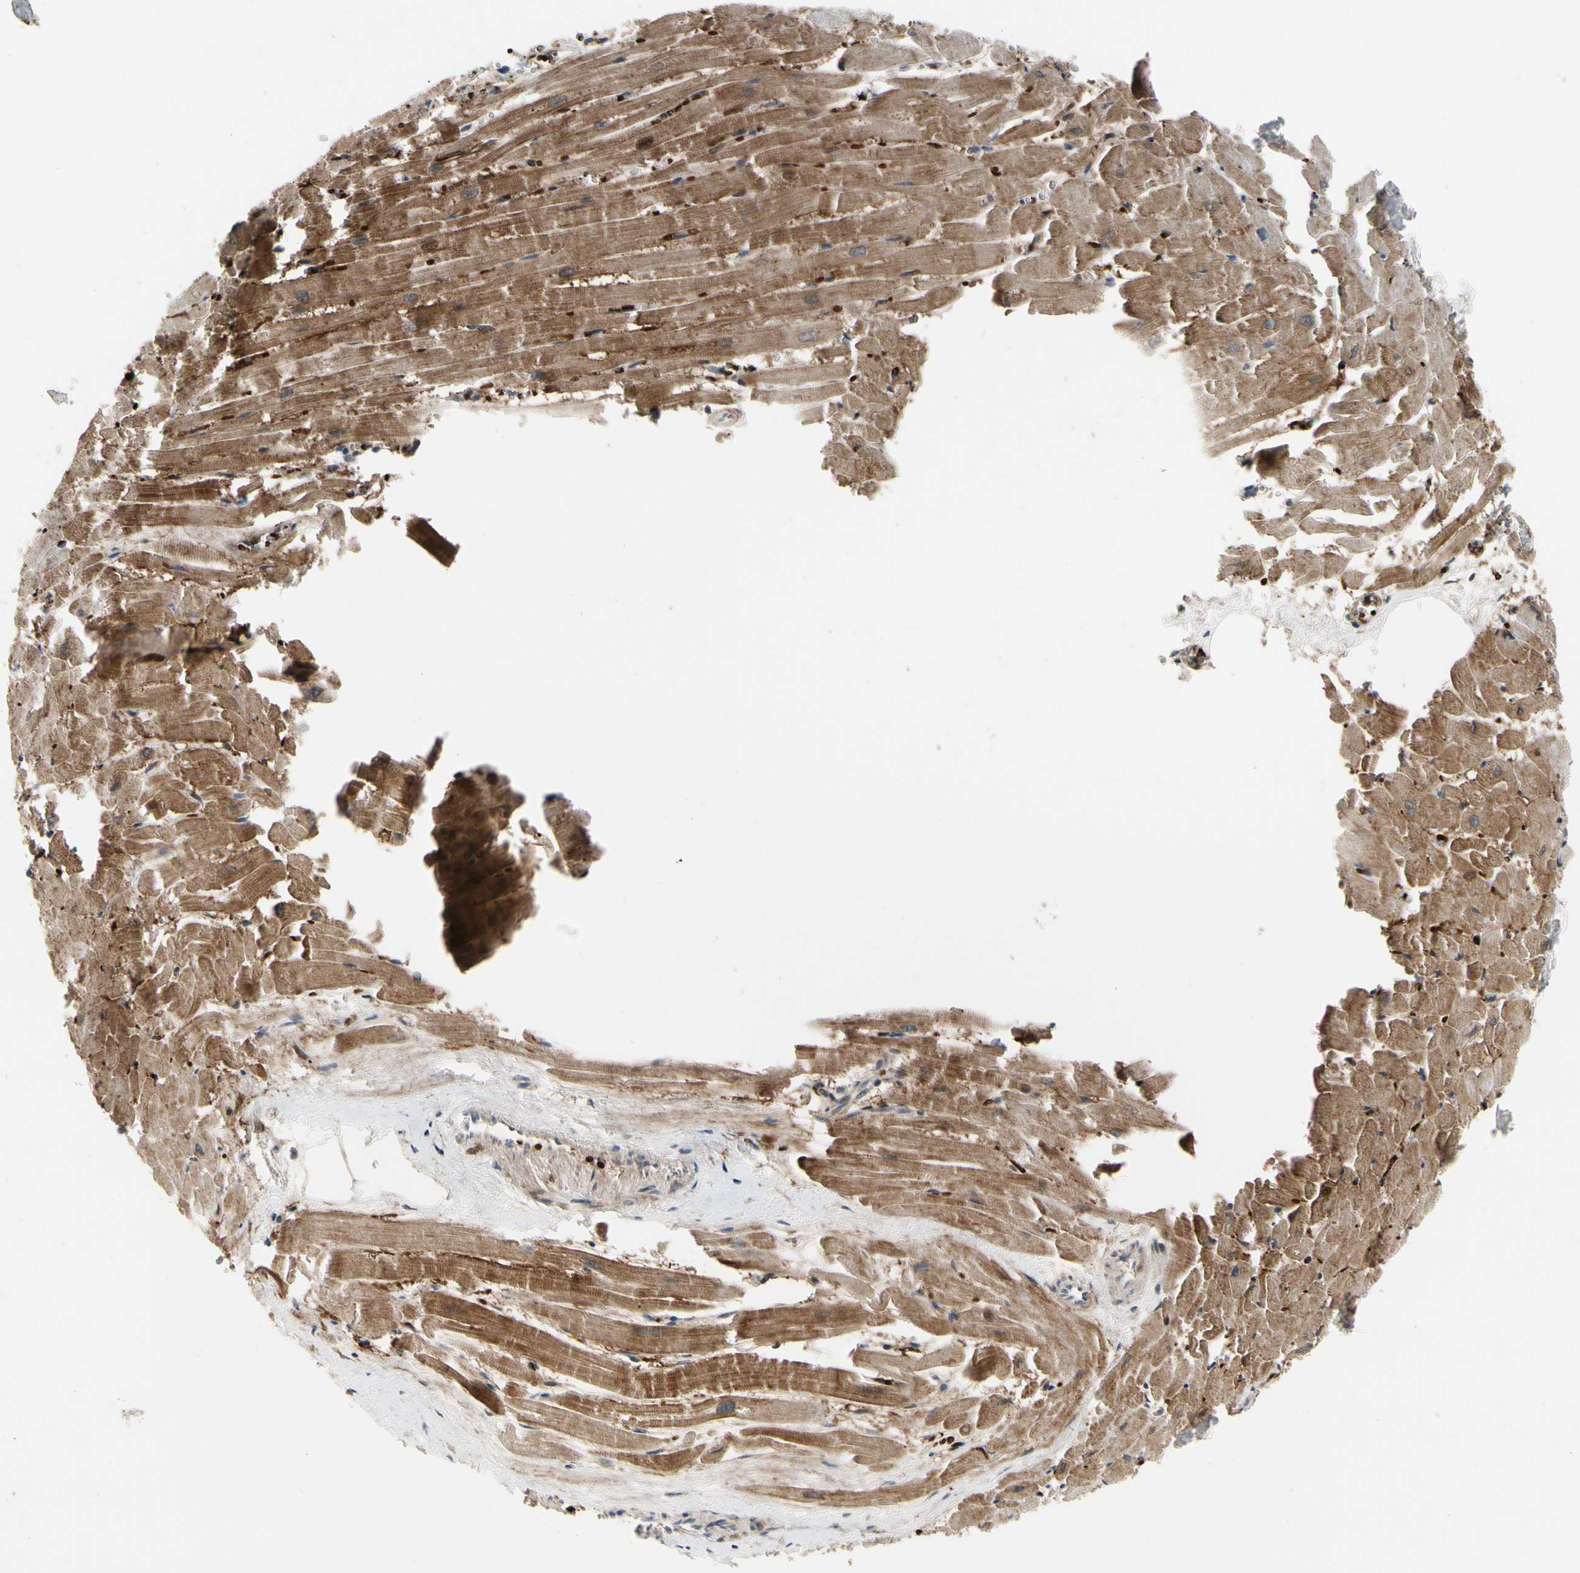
{"staining": {"intensity": "moderate", "quantity": ">75%", "location": "cytoplasmic/membranous,nuclear"}, "tissue": "heart muscle", "cell_type": "Cardiomyocytes", "image_type": "normal", "snomed": [{"axis": "morphology", "description": "Normal tissue, NOS"}, {"axis": "topography", "description": "Heart"}], "caption": "Immunohistochemistry (DAB (3,3'-diaminobenzidine)) staining of benign heart muscle reveals moderate cytoplasmic/membranous,nuclear protein positivity in about >75% of cardiomyocytes.", "gene": "HMGCR", "patient": {"sex": "female", "age": 19}}